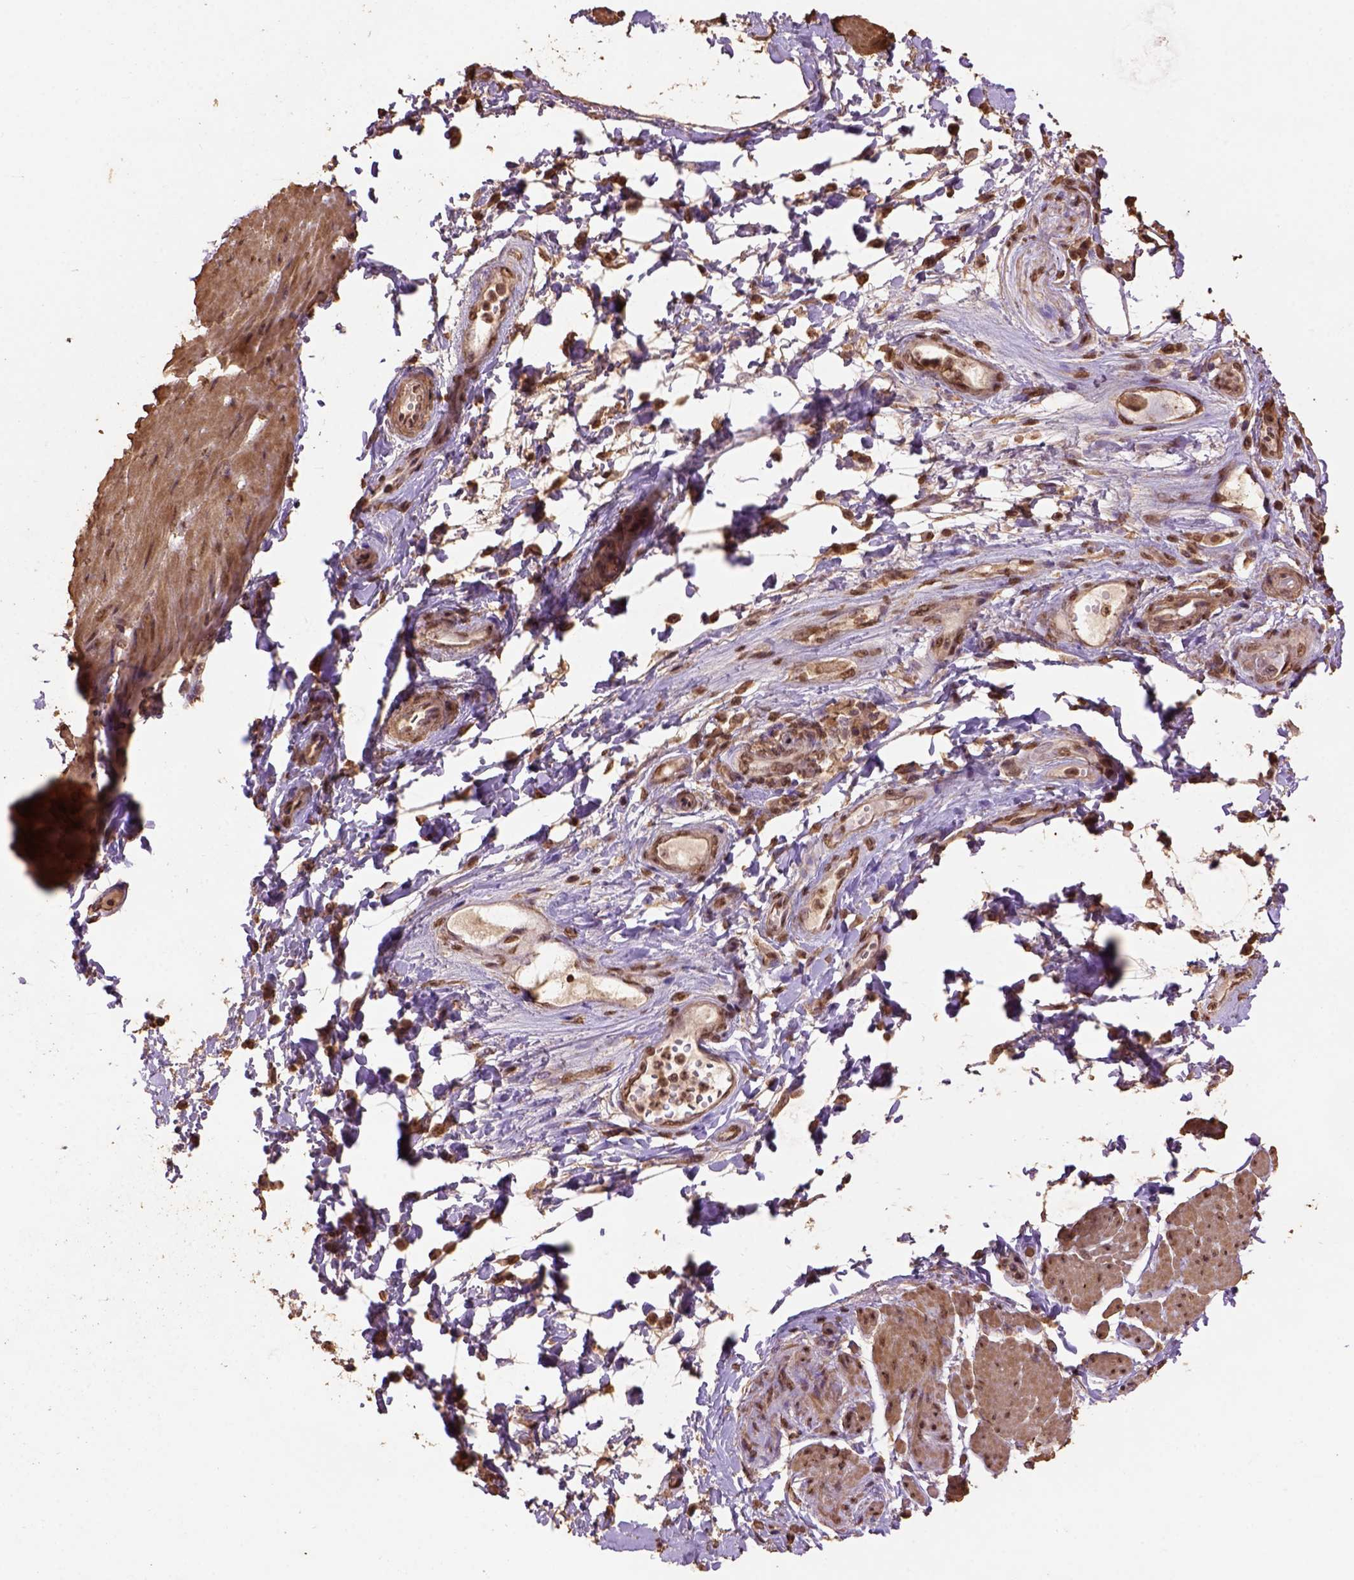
{"staining": {"intensity": "strong", "quantity": ">75%", "location": "cytoplasmic/membranous,nuclear"}, "tissue": "adipose tissue", "cell_type": "Adipocytes", "image_type": "normal", "snomed": [{"axis": "morphology", "description": "Normal tissue, NOS"}, {"axis": "topography", "description": "Urinary bladder"}, {"axis": "topography", "description": "Peripheral nerve tissue"}], "caption": "IHC histopathology image of unremarkable adipose tissue: human adipose tissue stained using immunohistochemistry demonstrates high levels of strong protein expression localized specifically in the cytoplasmic/membranous,nuclear of adipocytes, appearing as a cytoplasmic/membranous,nuclear brown color.", "gene": "CSTF2T", "patient": {"sex": "female", "age": 60}}